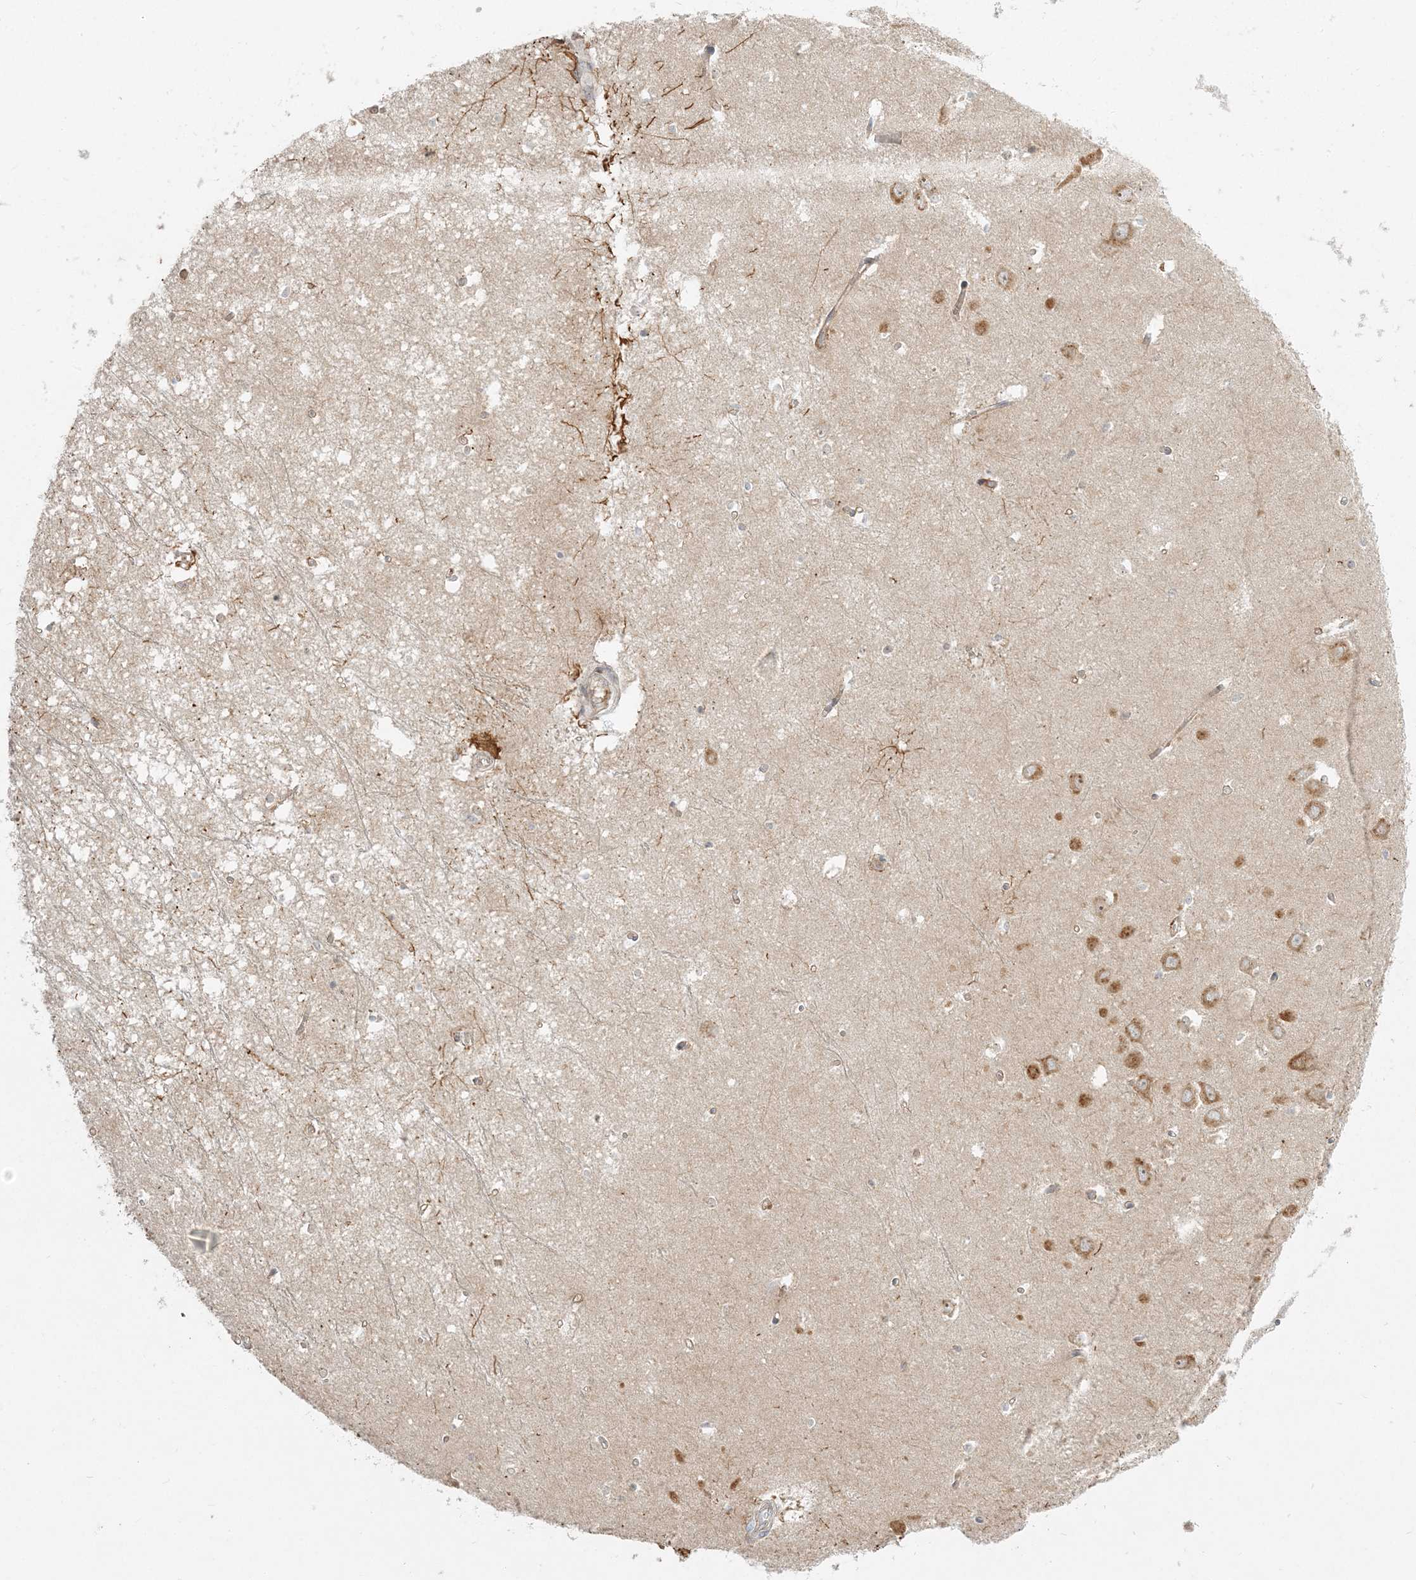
{"staining": {"intensity": "weak", "quantity": "<25%", "location": "cytoplasmic/membranous"}, "tissue": "hippocampus", "cell_type": "Glial cells", "image_type": "normal", "snomed": [{"axis": "morphology", "description": "Normal tissue, NOS"}, {"axis": "topography", "description": "Hippocampus"}], "caption": "Immunohistochemistry (IHC) image of benign hippocampus stained for a protein (brown), which reveals no expression in glial cells.", "gene": "AP1AR", "patient": {"sex": "male", "age": 70}}